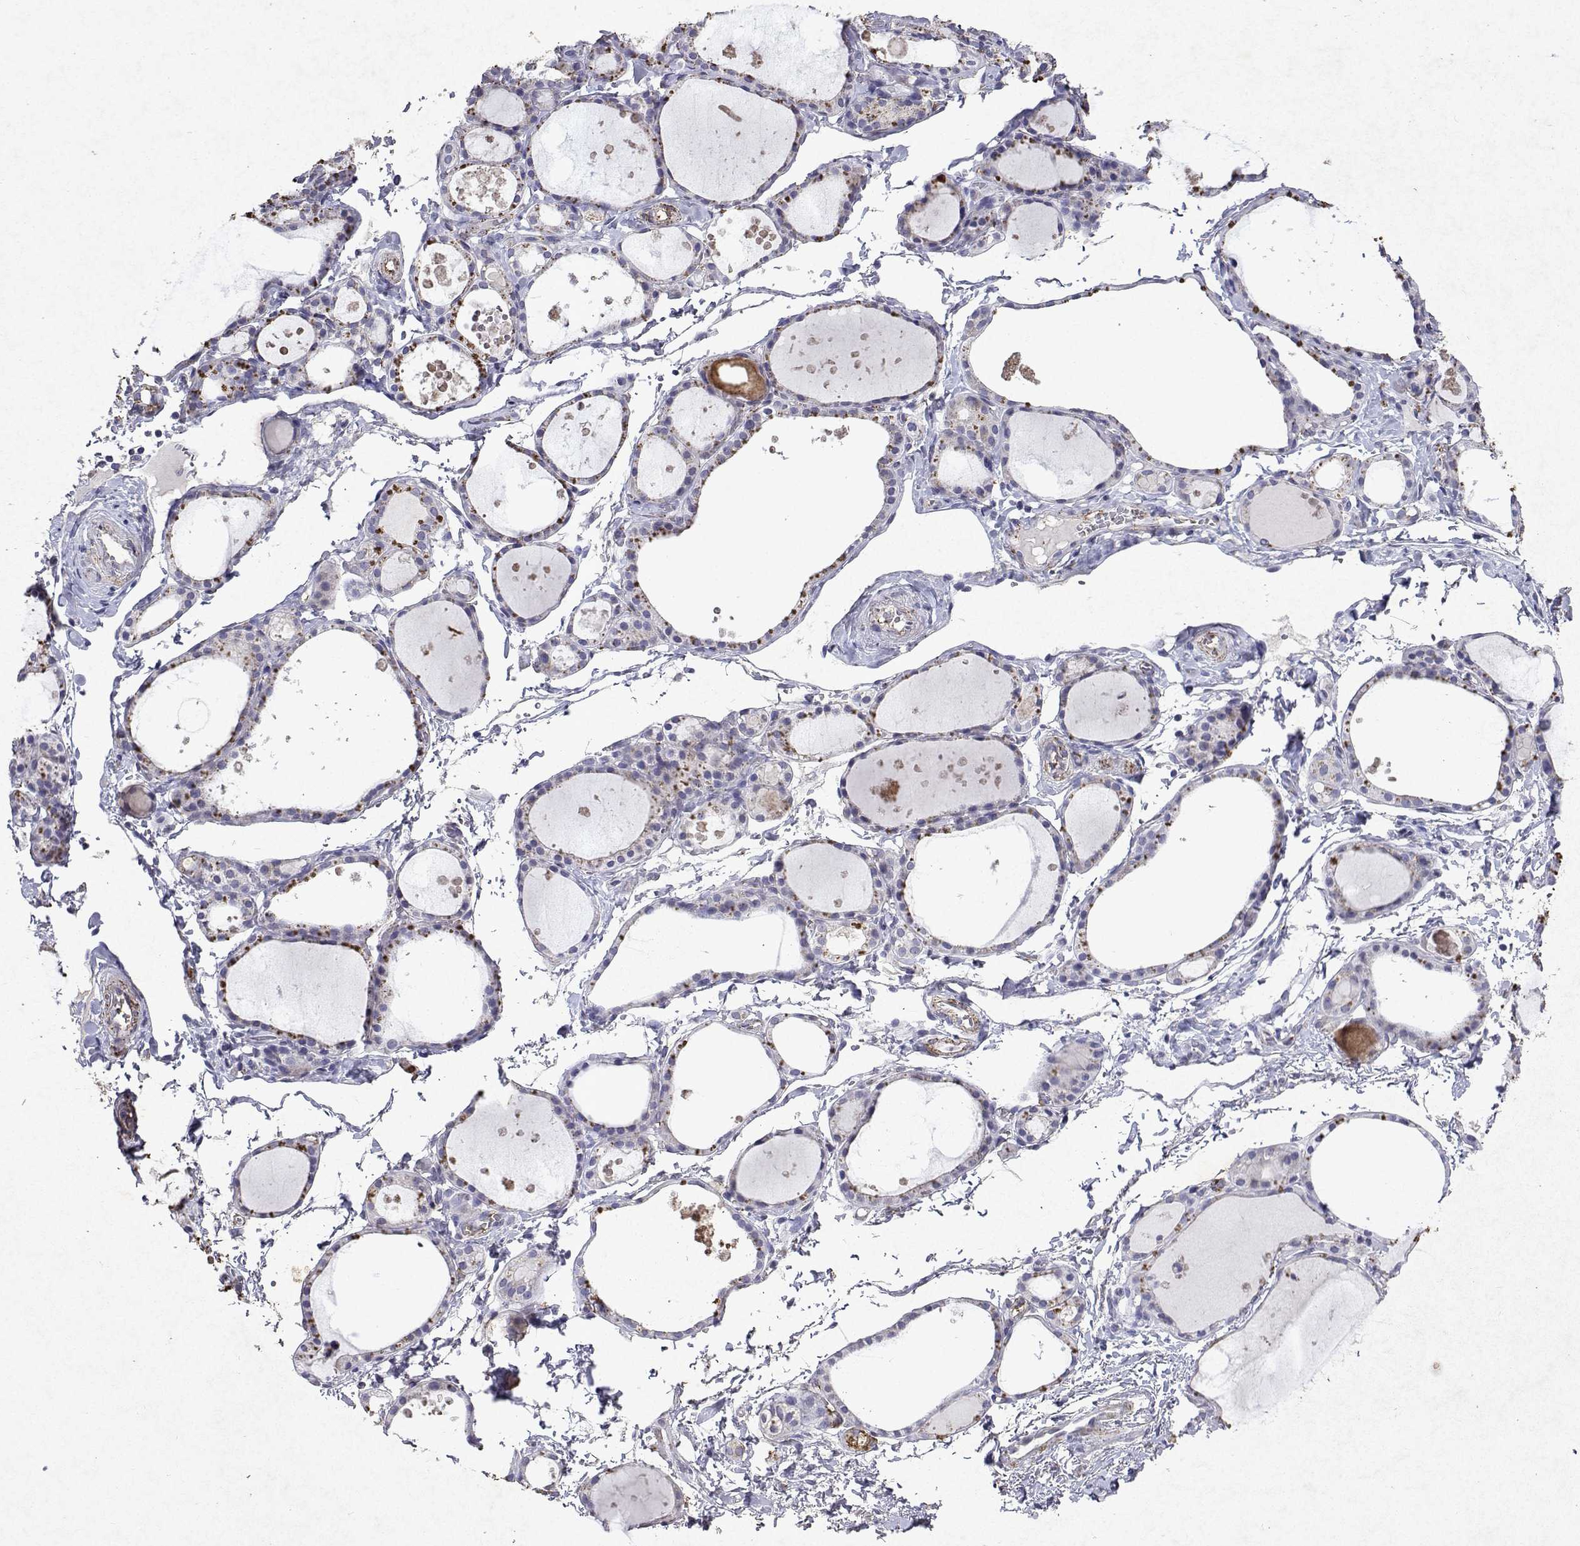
{"staining": {"intensity": "moderate", "quantity": "25%-75%", "location": "cytoplasmic/membranous"}, "tissue": "thyroid gland", "cell_type": "Glandular cells", "image_type": "normal", "snomed": [{"axis": "morphology", "description": "Normal tissue, NOS"}, {"axis": "topography", "description": "Thyroid gland"}], "caption": "Immunohistochemical staining of benign thyroid gland exhibits moderate cytoplasmic/membranous protein positivity in approximately 25%-75% of glandular cells.", "gene": "DUSP28", "patient": {"sex": "male", "age": 68}}